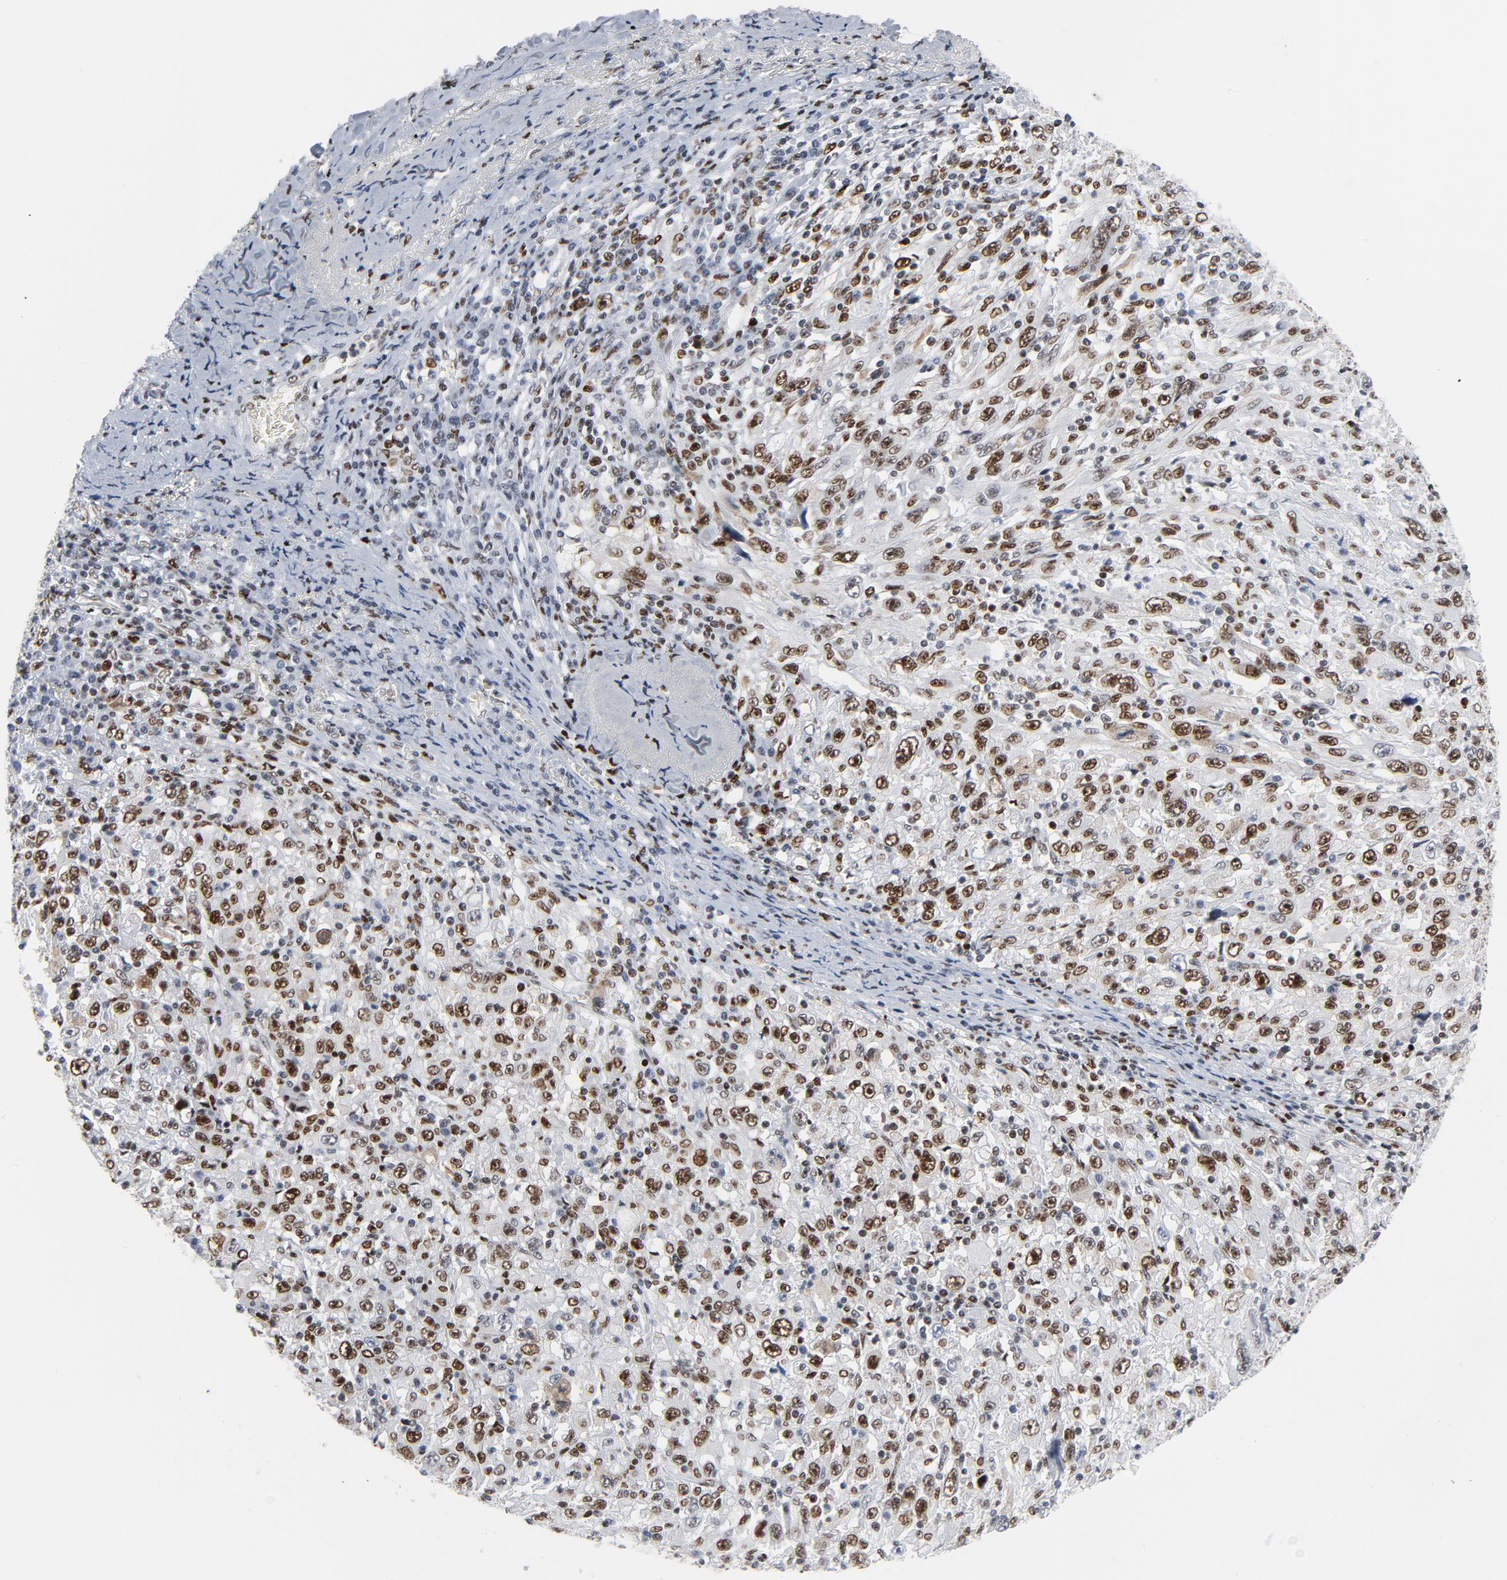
{"staining": {"intensity": "moderate", "quantity": ">75%", "location": "nuclear"}, "tissue": "melanoma", "cell_type": "Tumor cells", "image_type": "cancer", "snomed": [{"axis": "morphology", "description": "Malignant melanoma, Metastatic site"}, {"axis": "topography", "description": "Skin"}], "caption": "Protein expression by IHC shows moderate nuclear positivity in approximately >75% of tumor cells in malignant melanoma (metastatic site).", "gene": "POLD1", "patient": {"sex": "female", "age": 56}}